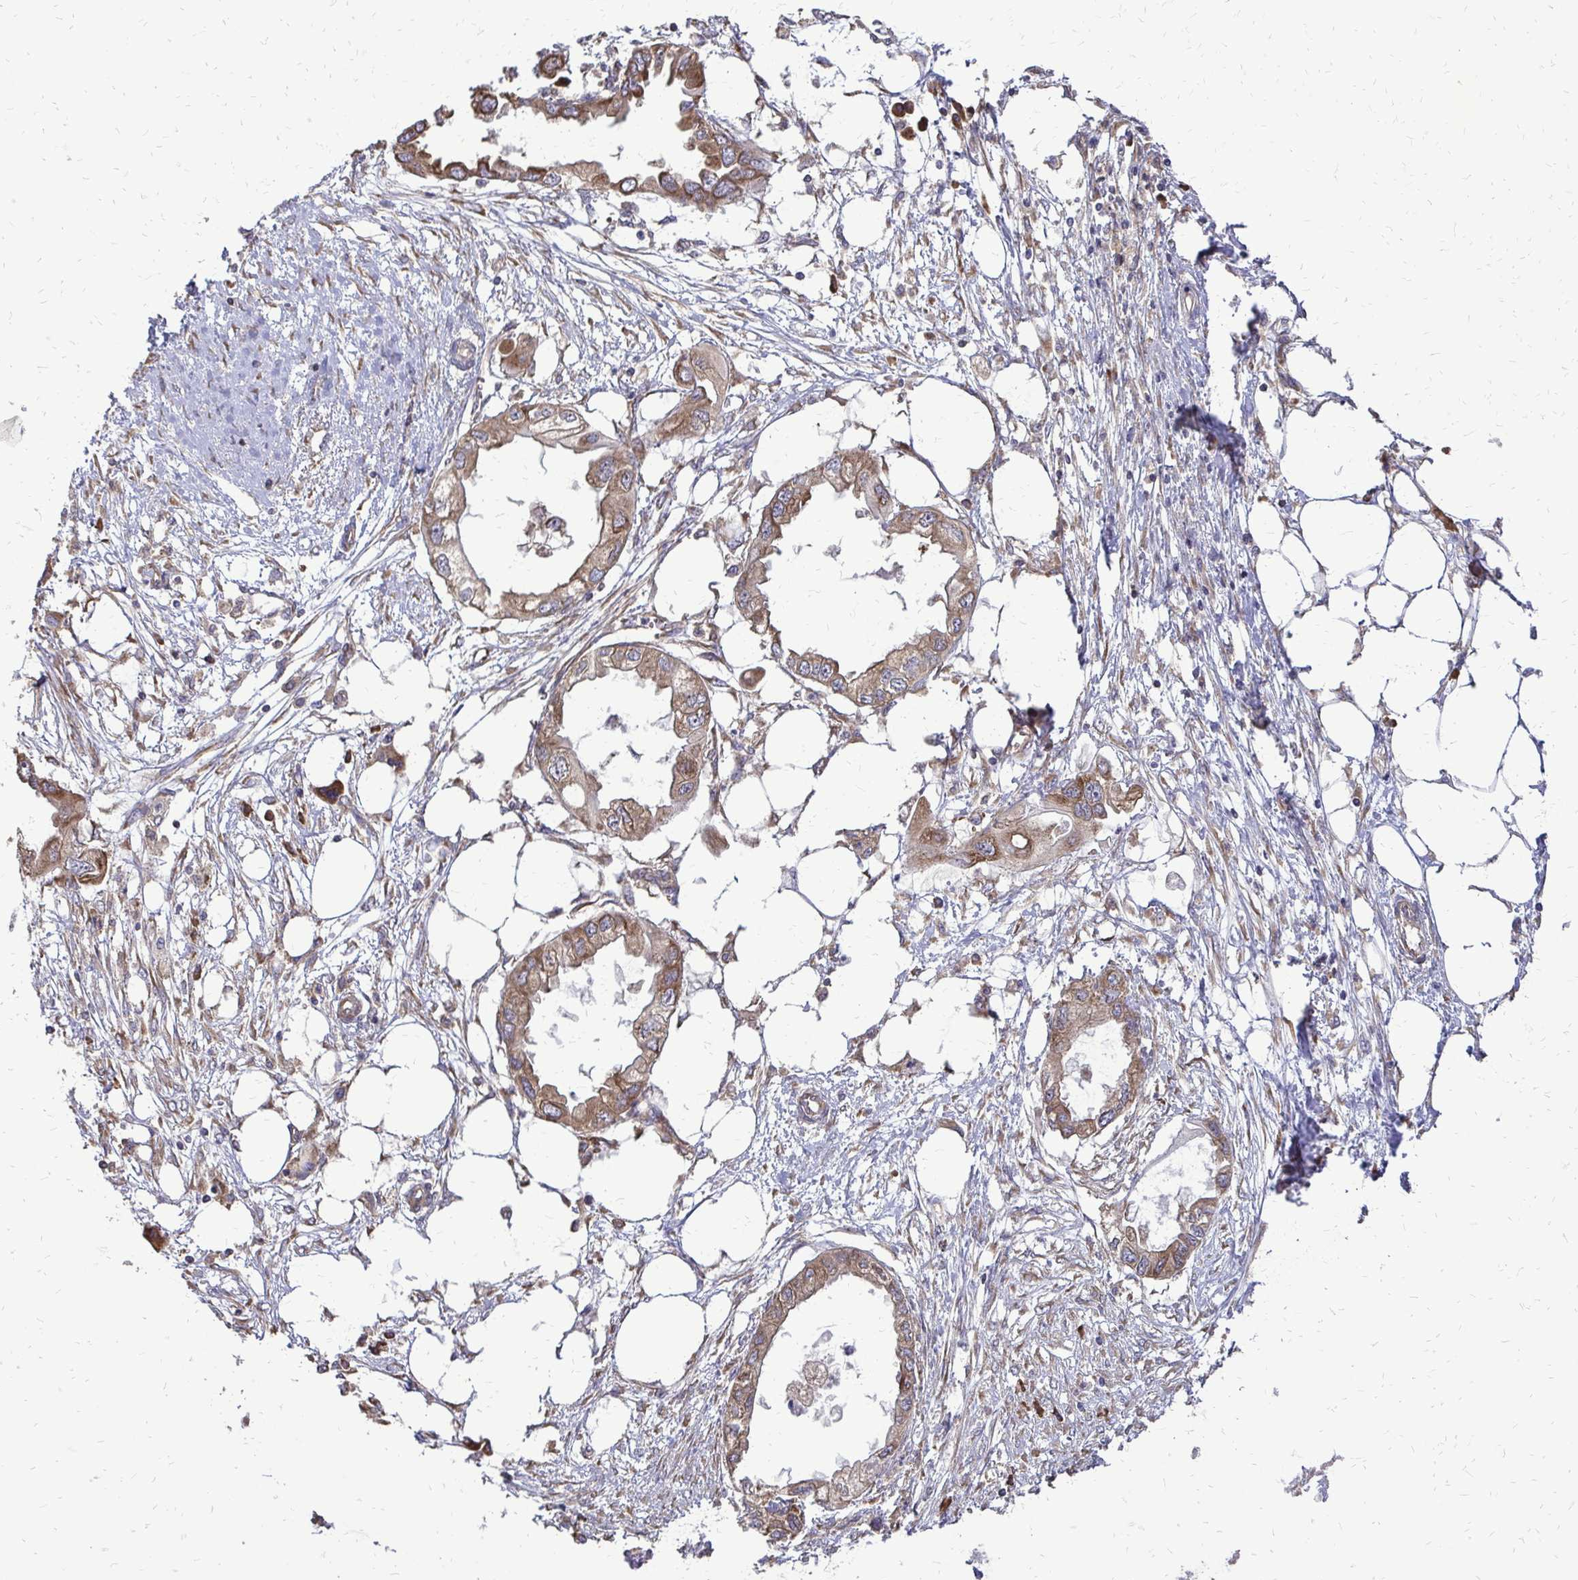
{"staining": {"intensity": "moderate", "quantity": ">75%", "location": "cytoplasmic/membranous"}, "tissue": "endometrial cancer", "cell_type": "Tumor cells", "image_type": "cancer", "snomed": [{"axis": "morphology", "description": "Adenocarcinoma, NOS"}, {"axis": "morphology", "description": "Adenocarcinoma, metastatic, NOS"}, {"axis": "topography", "description": "Adipose tissue"}, {"axis": "topography", "description": "Endometrium"}], "caption": "A photomicrograph of endometrial cancer stained for a protein shows moderate cytoplasmic/membranous brown staining in tumor cells.", "gene": "RPS3", "patient": {"sex": "female", "age": 67}}